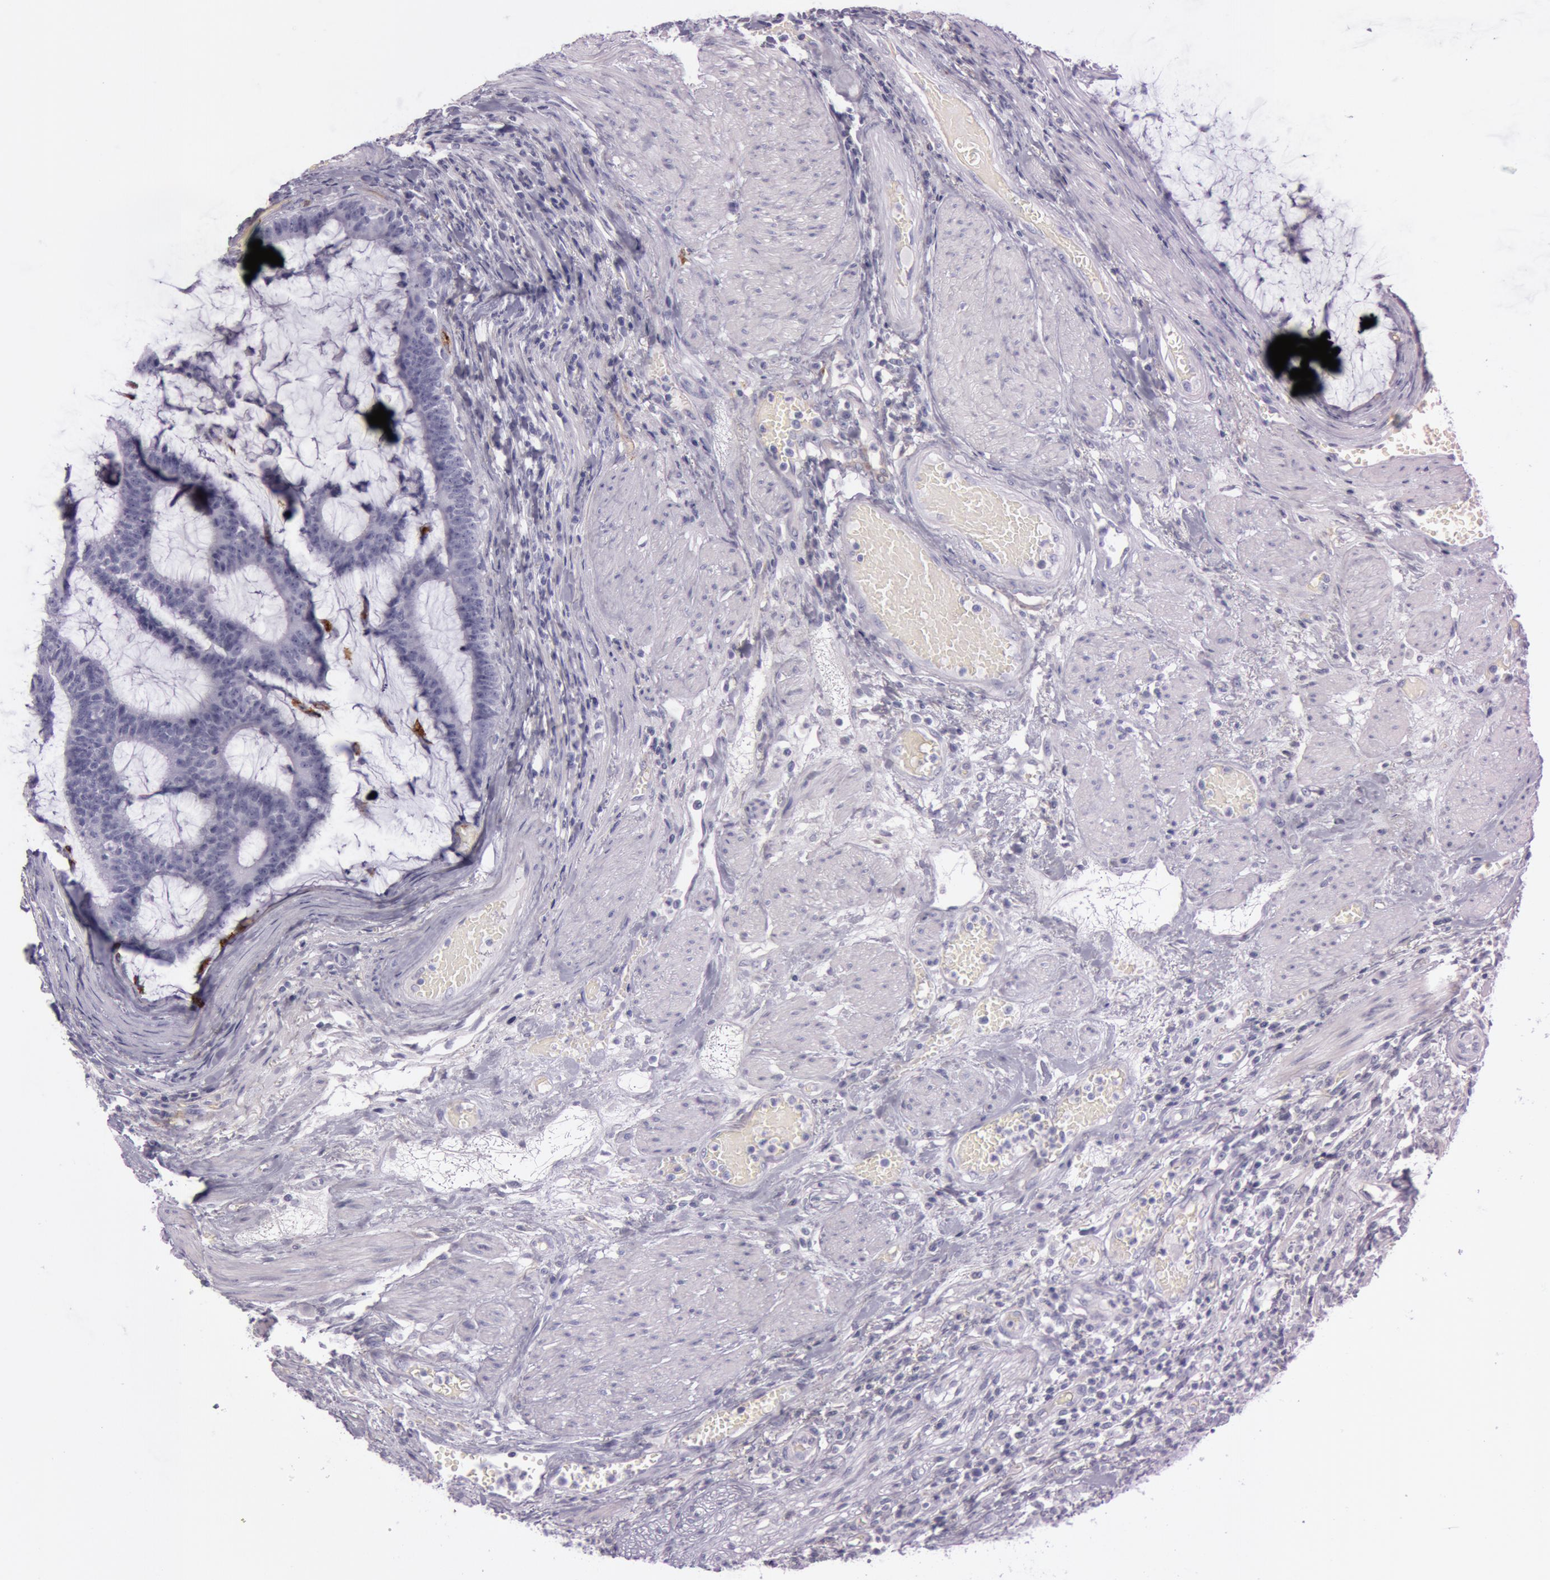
{"staining": {"intensity": "negative", "quantity": "none", "location": "none"}, "tissue": "colorectal cancer", "cell_type": "Tumor cells", "image_type": "cancer", "snomed": [{"axis": "morphology", "description": "Adenocarcinoma, NOS"}, {"axis": "topography", "description": "Colon"}], "caption": "IHC of human colorectal cancer reveals no positivity in tumor cells.", "gene": "FOLH1", "patient": {"sex": "female", "age": 84}}